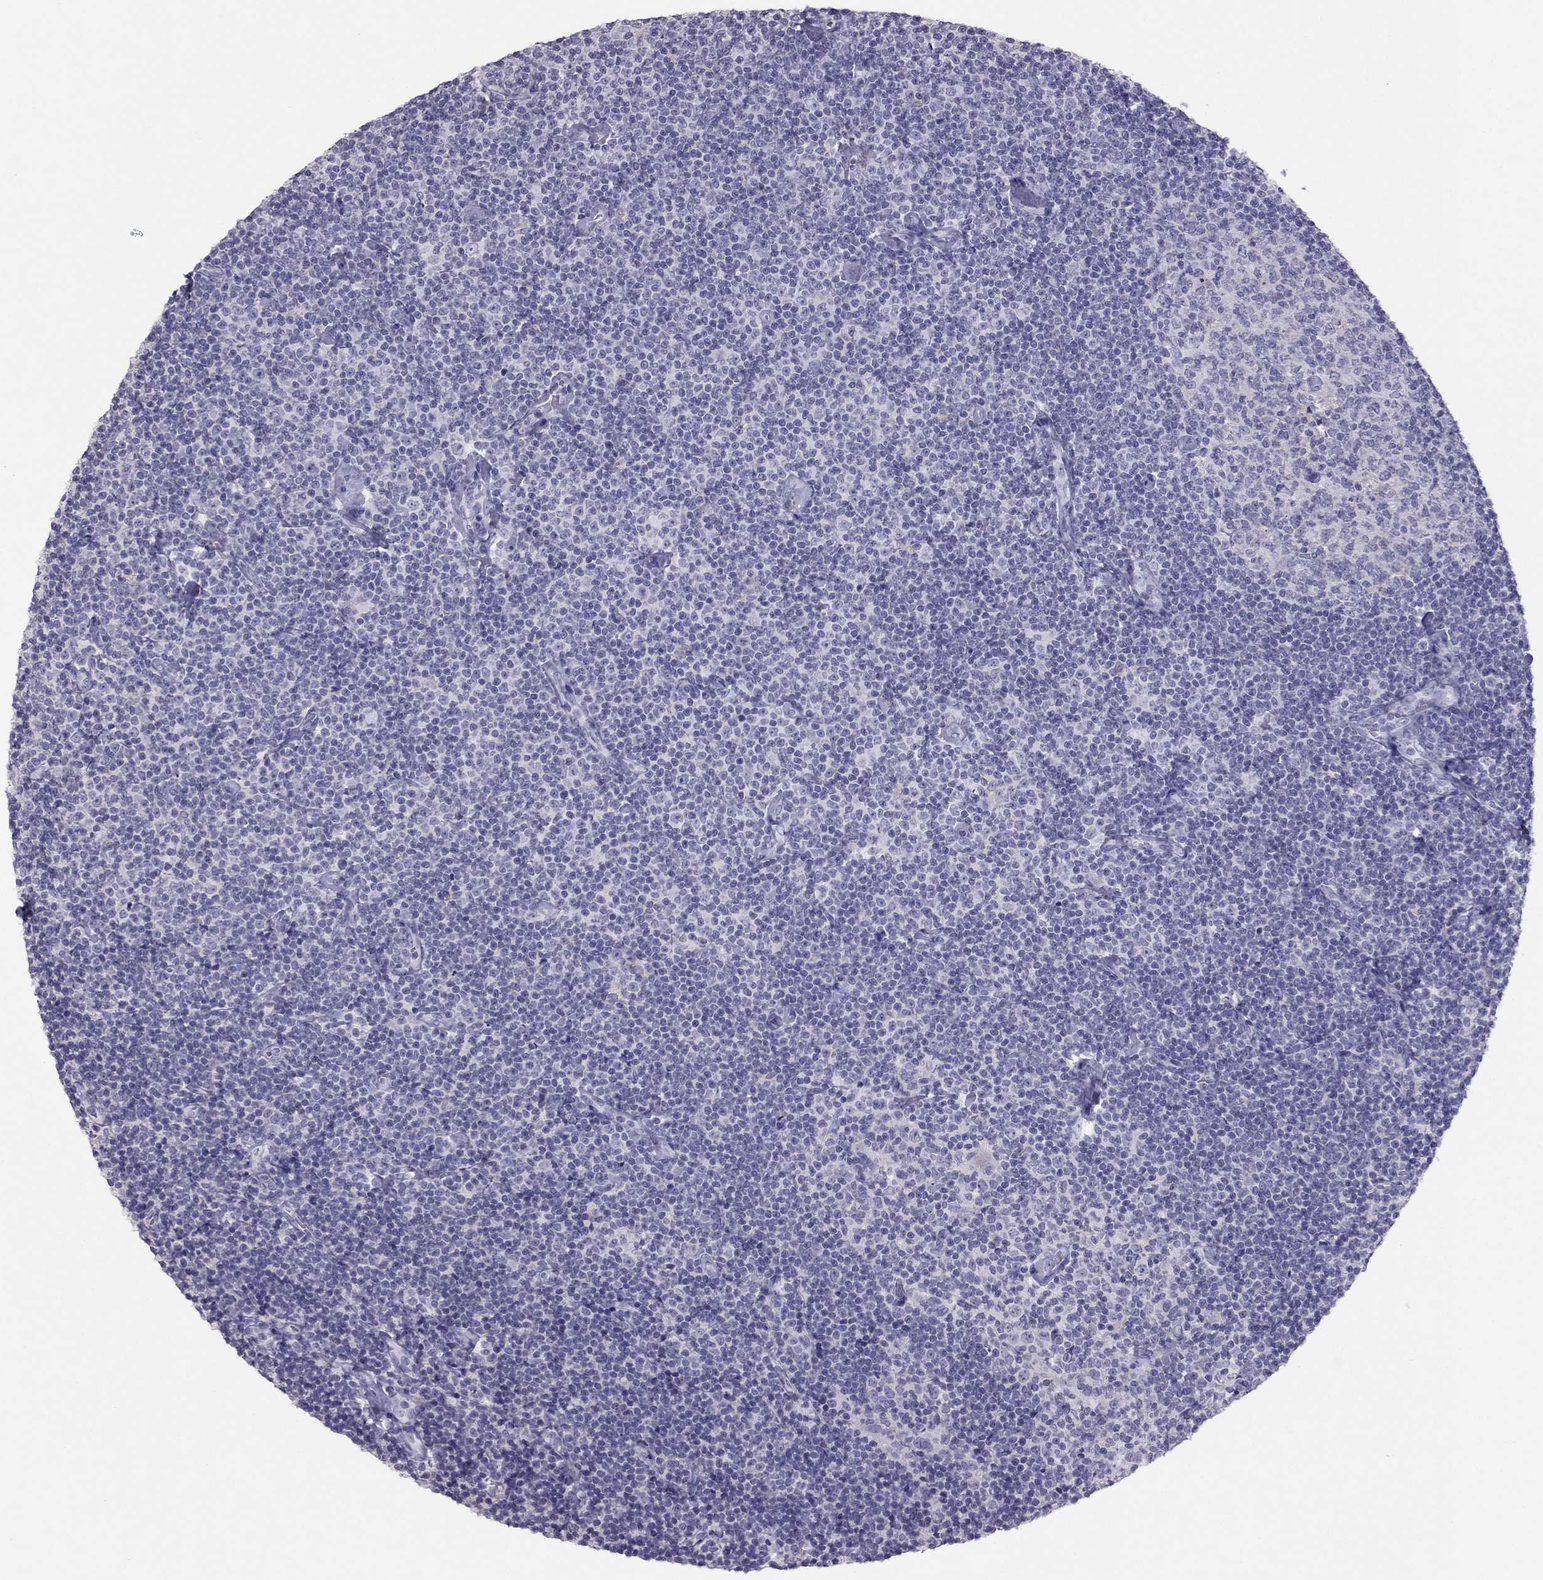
{"staining": {"intensity": "negative", "quantity": "none", "location": "none"}, "tissue": "lymphoma", "cell_type": "Tumor cells", "image_type": "cancer", "snomed": [{"axis": "morphology", "description": "Malignant lymphoma, non-Hodgkin's type, Low grade"}, {"axis": "topography", "description": "Lymph node"}], "caption": "IHC of malignant lymphoma, non-Hodgkin's type (low-grade) shows no positivity in tumor cells.", "gene": "RGS8", "patient": {"sex": "male", "age": 81}}